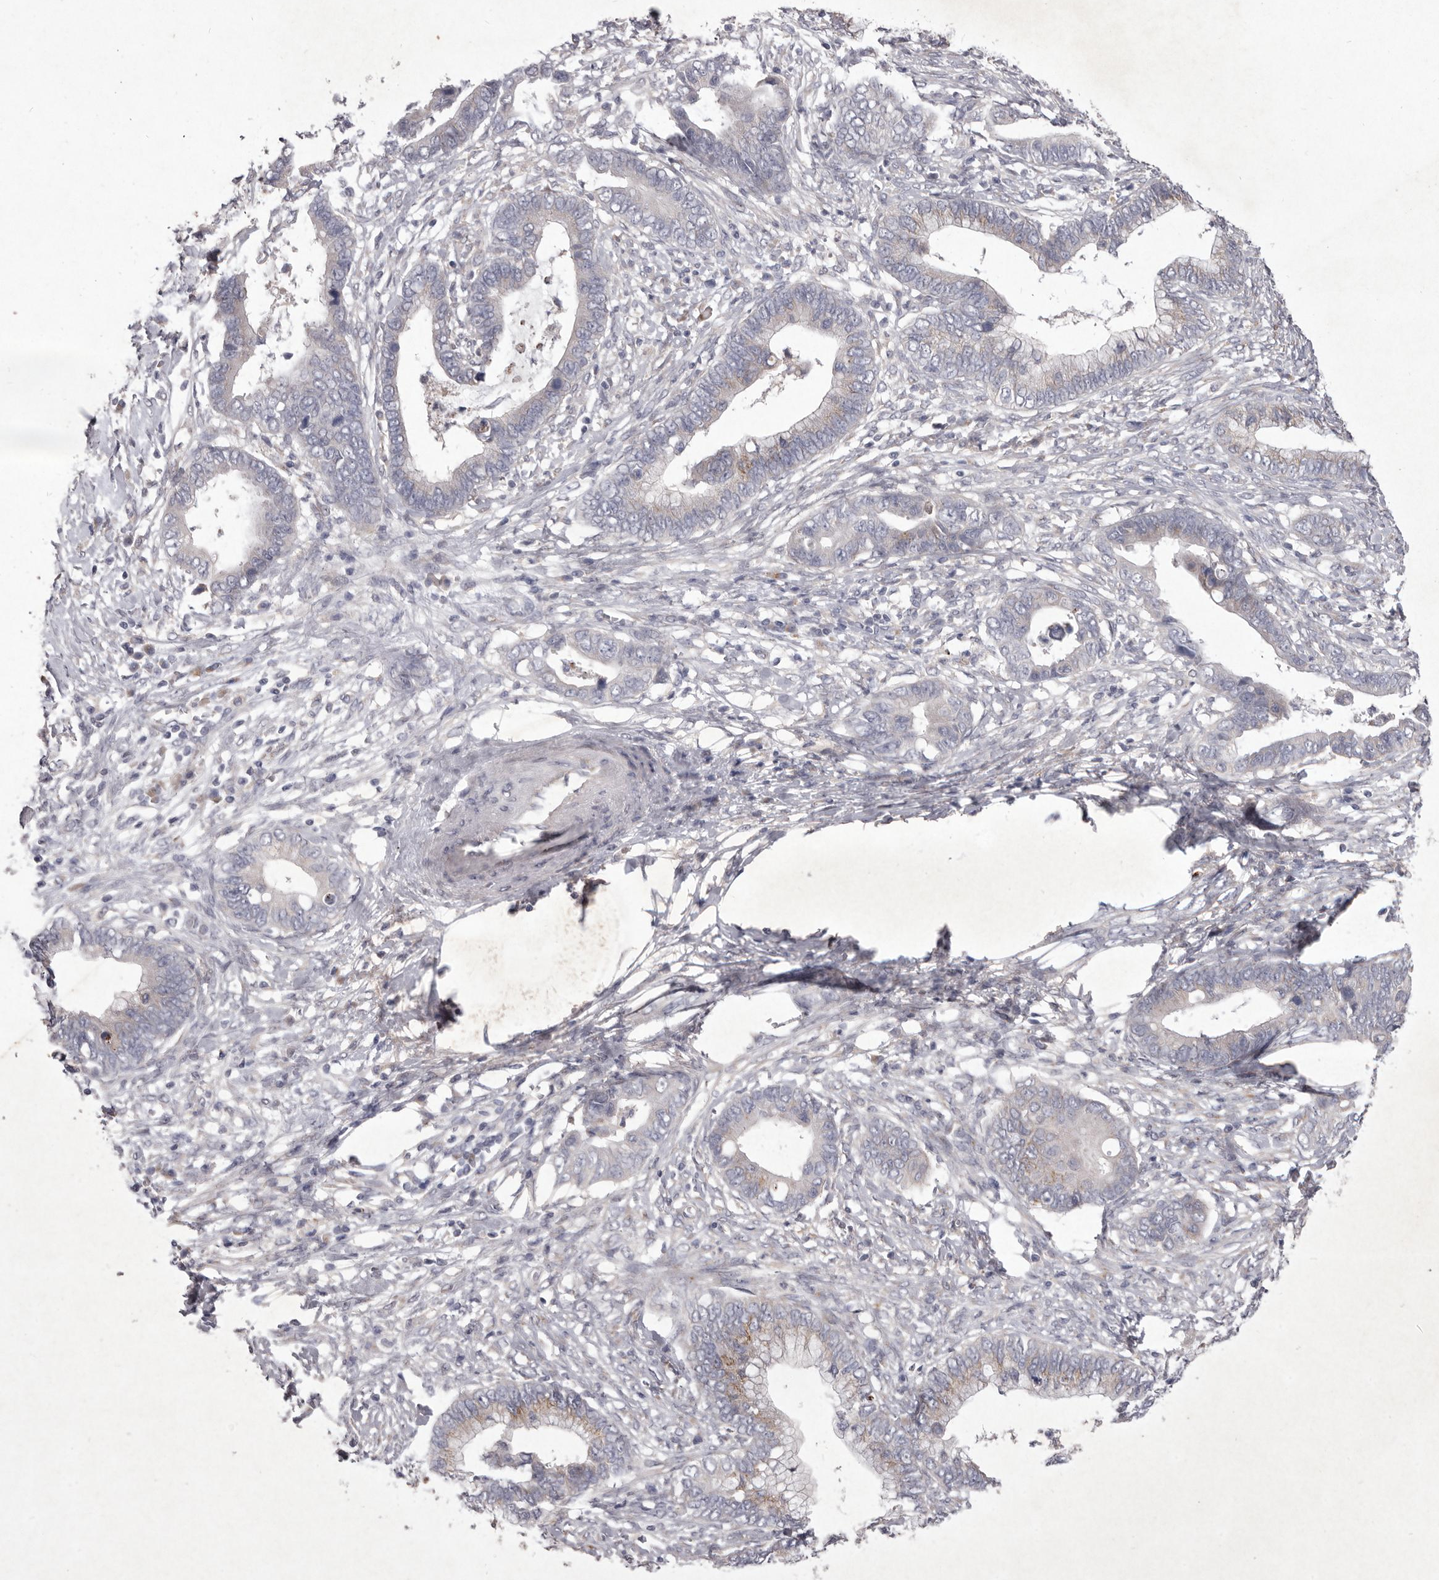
{"staining": {"intensity": "moderate", "quantity": "<25%", "location": "cytoplasmic/membranous"}, "tissue": "cervical cancer", "cell_type": "Tumor cells", "image_type": "cancer", "snomed": [{"axis": "morphology", "description": "Adenocarcinoma, NOS"}, {"axis": "topography", "description": "Cervix"}], "caption": "Immunohistochemistry staining of cervical adenocarcinoma, which shows low levels of moderate cytoplasmic/membranous positivity in approximately <25% of tumor cells indicating moderate cytoplasmic/membranous protein staining. The staining was performed using DAB (brown) for protein detection and nuclei were counterstained in hematoxylin (blue).", "gene": "P2RX6", "patient": {"sex": "female", "age": 44}}